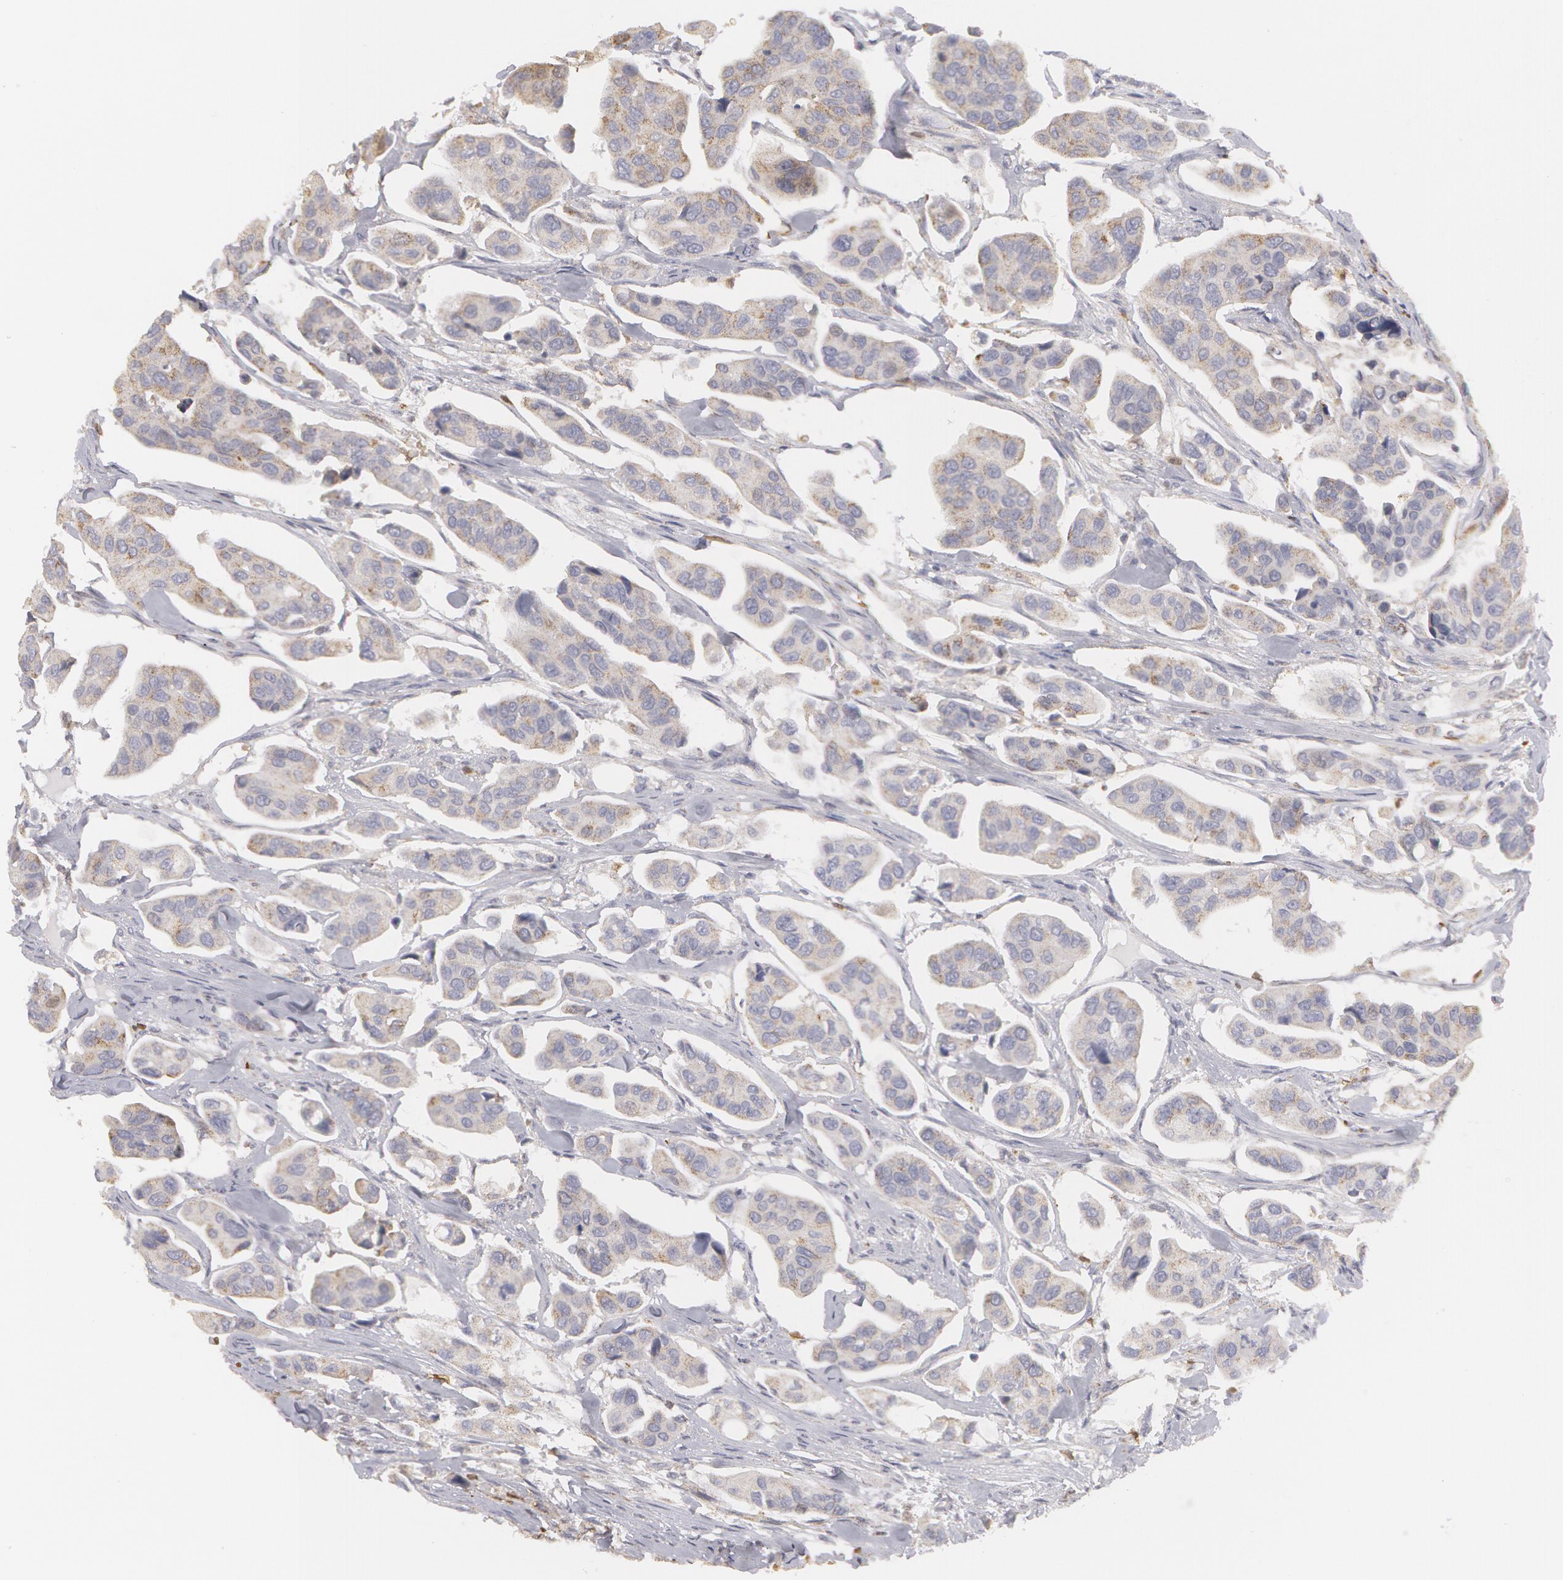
{"staining": {"intensity": "weak", "quantity": ">75%", "location": "cytoplasmic/membranous,nuclear"}, "tissue": "urothelial cancer", "cell_type": "Tumor cells", "image_type": "cancer", "snomed": [{"axis": "morphology", "description": "Adenocarcinoma, NOS"}, {"axis": "topography", "description": "Urinary bladder"}], "caption": "Urothelial cancer stained with a protein marker demonstrates weak staining in tumor cells.", "gene": "CAT", "patient": {"sex": "male", "age": 61}}